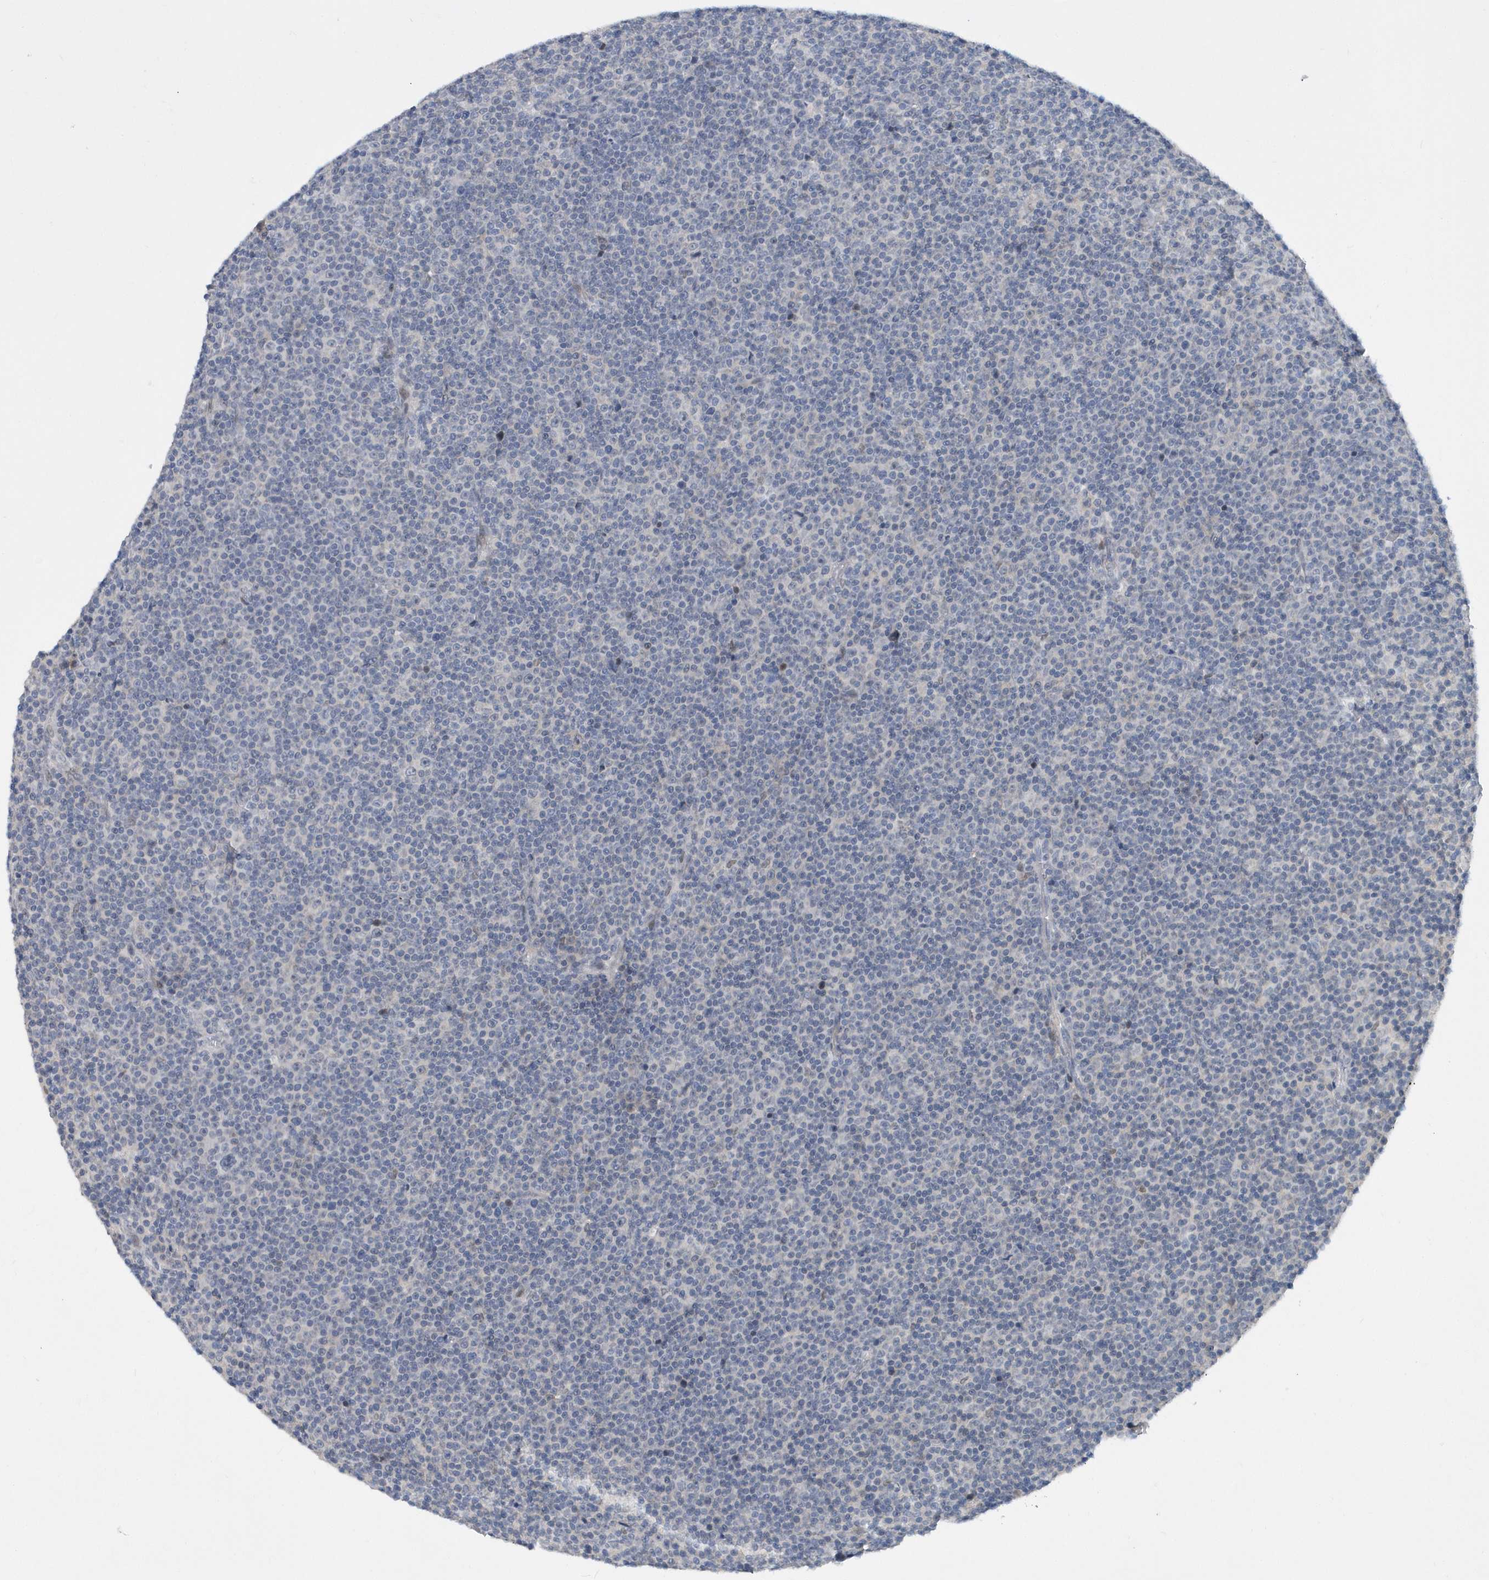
{"staining": {"intensity": "negative", "quantity": "none", "location": "none"}, "tissue": "lymphoma", "cell_type": "Tumor cells", "image_type": "cancer", "snomed": [{"axis": "morphology", "description": "Malignant lymphoma, non-Hodgkin's type, Low grade"}, {"axis": "topography", "description": "Lymph node"}], "caption": "Lymphoma was stained to show a protein in brown. There is no significant positivity in tumor cells.", "gene": "SRGAP3", "patient": {"sex": "female", "age": 67}}